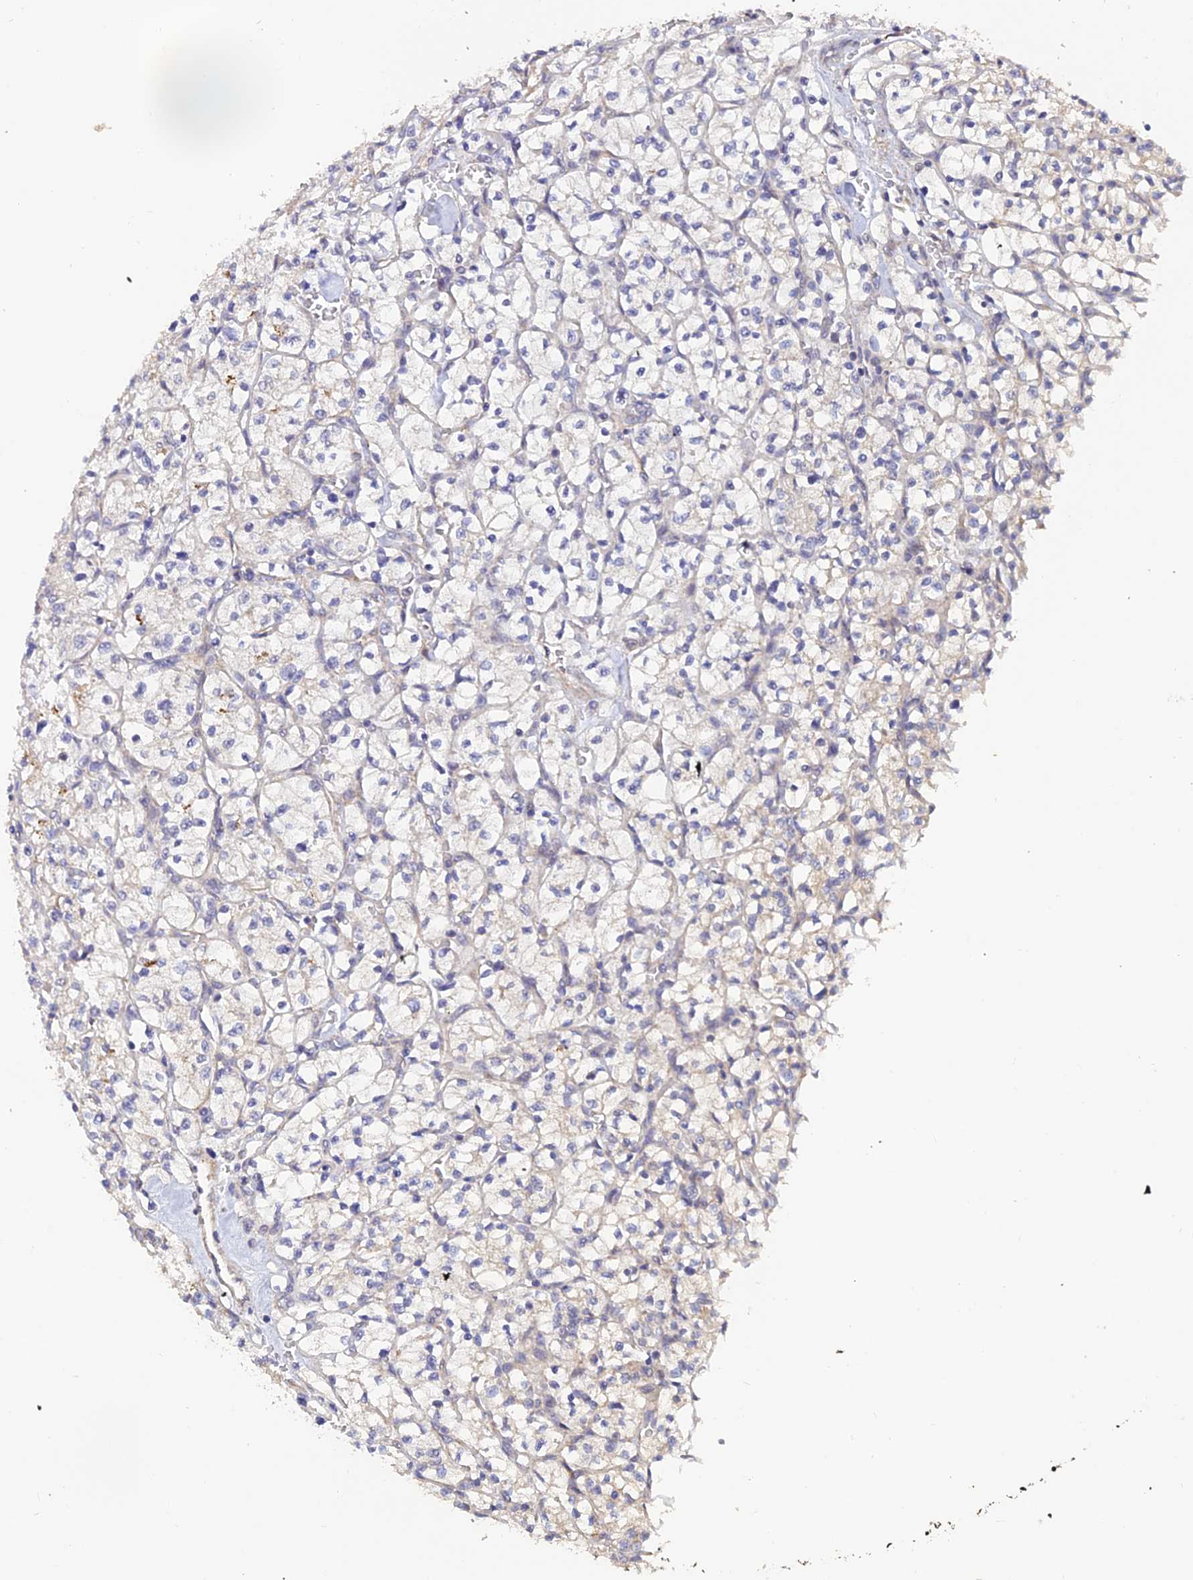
{"staining": {"intensity": "negative", "quantity": "none", "location": "none"}, "tissue": "renal cancer", "cell_type": "Tumor cells", "image_type": "cancer", "snomed": [{"axis": "morphology", "description": "Adenocarcinoma, NOS"}, {"axis": "topography", "description": "Kidney"}], "caption": "Immunohistochemistry of renal cancer (adenocarcinoma) demonstrates no positivity in tumor cells. (Stains: DAB (3,3'-diaminobenzidine) immunohistochemistry (IHC) with hematoxylin counter stain, Microscopy: brightfield microscopy at high magnification).", "gene": "PAGR1", "patient": {"sex": "female", "age": 64}}